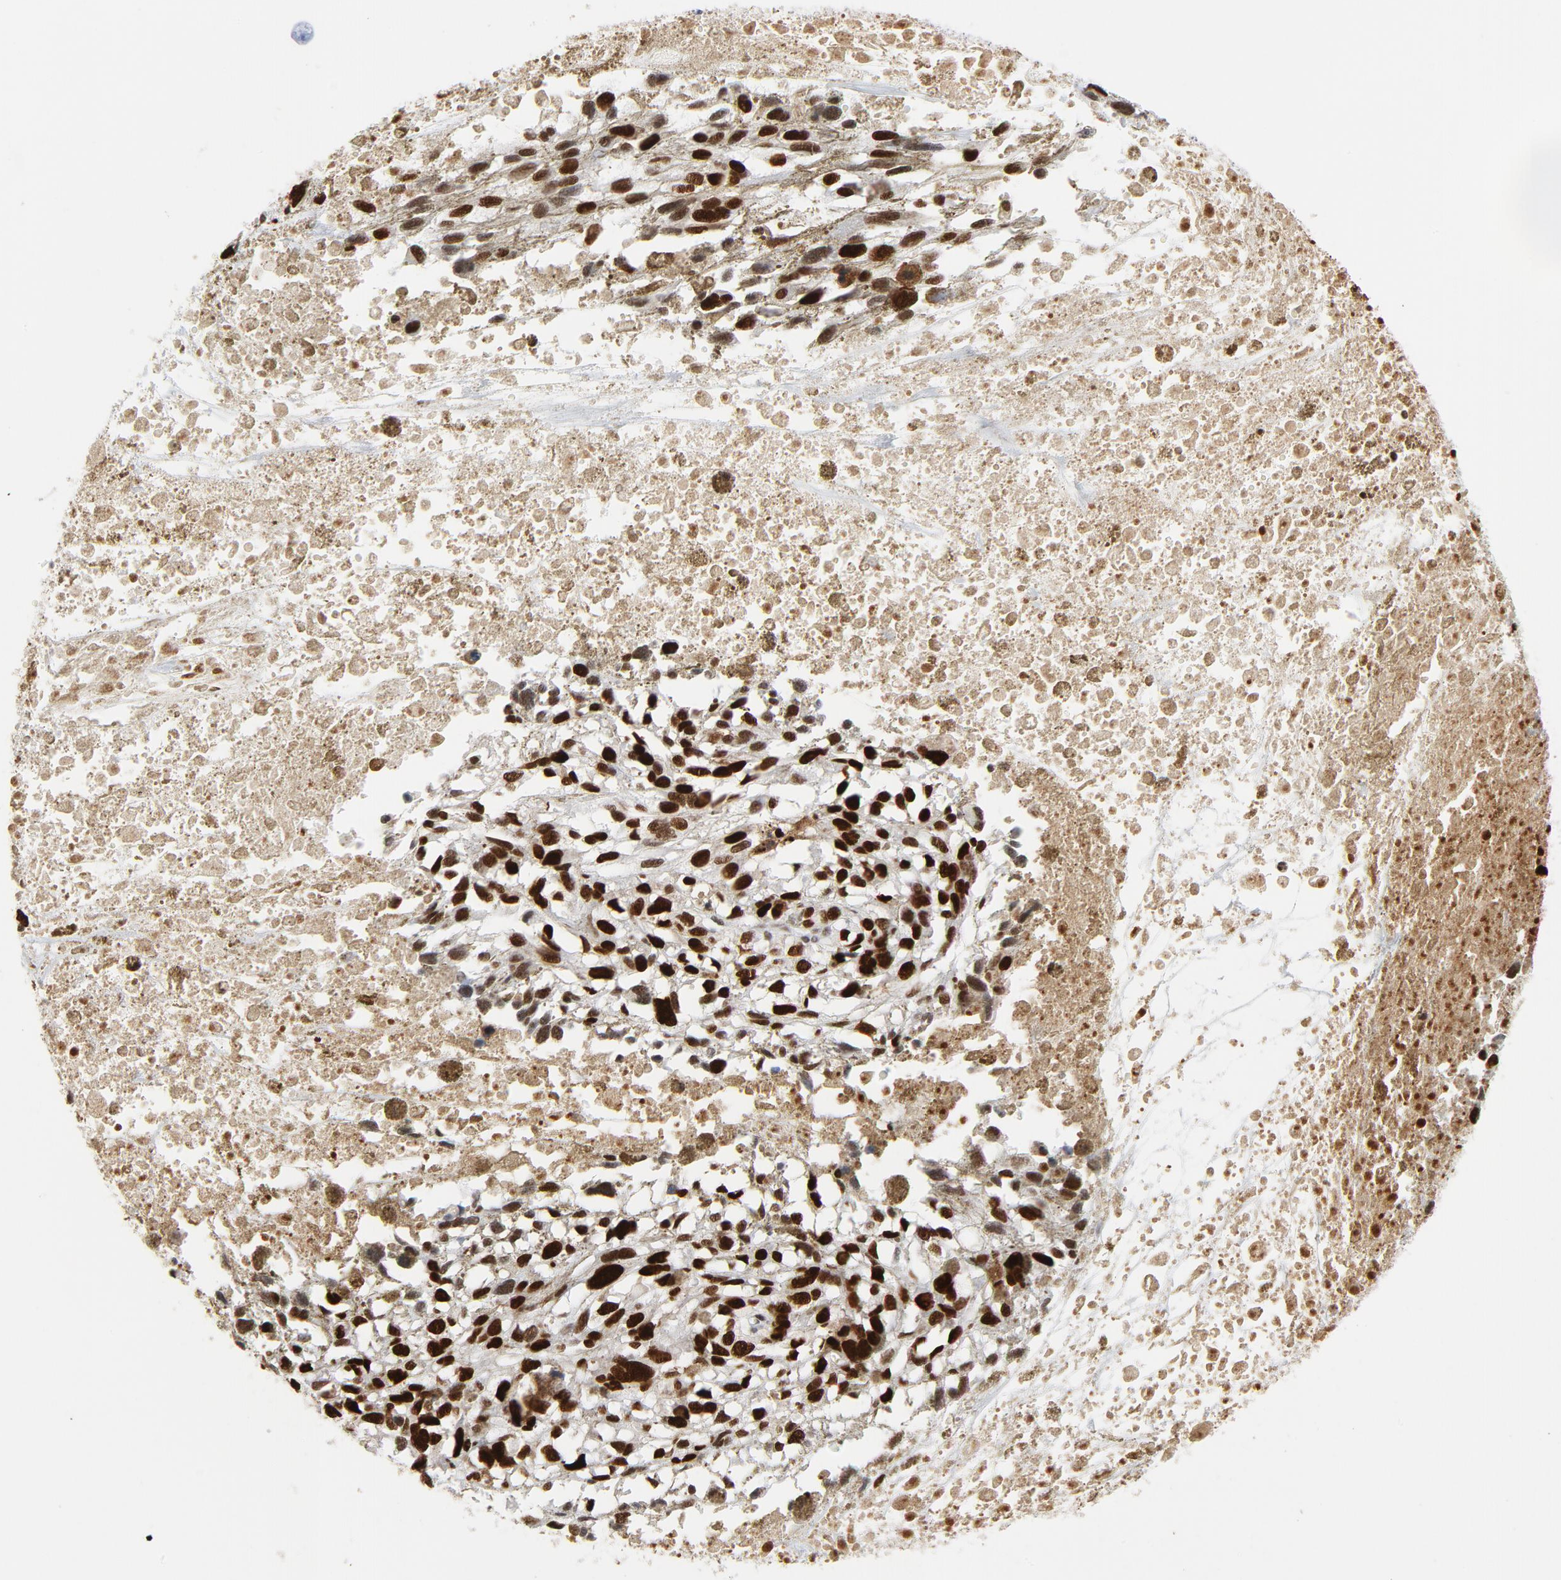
{"staining": {"intensity": "strong", "quantity": ">75%", "location": "nuclear"}, "tissue": "melanoma", "cell_type": "Tumor cells", "image_type": "cancer", "snomed": [{"axis": "morphology", "description": "Malignant melanoma, Metastatic site"}, {"axis": "topography", "description": "Lymph node"}], "caption": "Strong nuclear protein expression is present in about >75% of tumor cells in melanoma. The protein is stained brown, and the nuclei are stained in blue (DAB IHC with brightfield microscopy, high magnification).", "gene": "POLD1", "patient": {"sex": "male", "age": 59}}